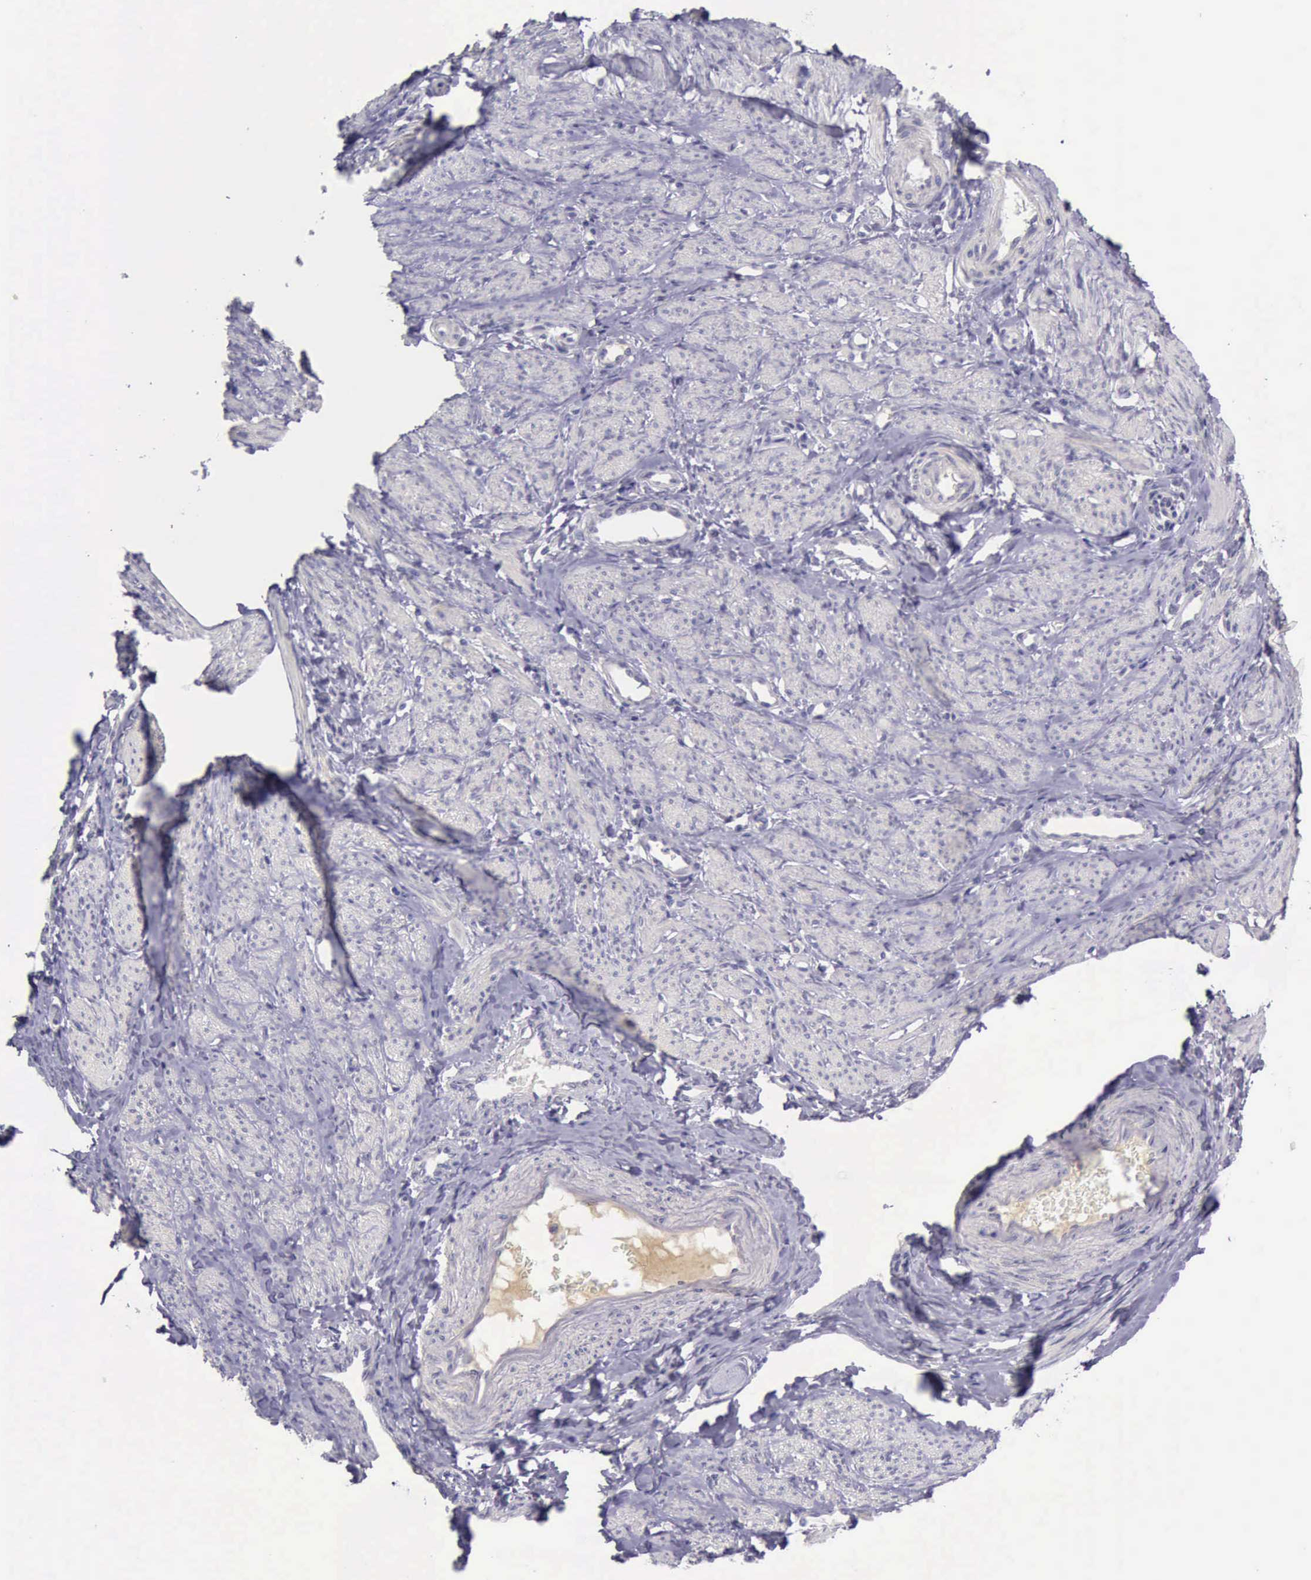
{"staining": {"intensity": "negative", "quantity": "none", "location": "none"}, "tissue": "smooth muscle", "cell_type": "Smooth muscle cells", "image_type": "normal", "snomed": [{"axis": "morphology", "description": "Normal tissue, NOS"}, {"axis": "topography", "description": "Smooth muscle"}, {"axis": "topography", "description": "Uterus"}], "caption": "Smooth muscle stained for a protein using immunohistochemistry (IHC) reveals no positivity smooth muscle cells.", "gene": "ARNT2", "patient": {"sex": "female", "age": 39}}